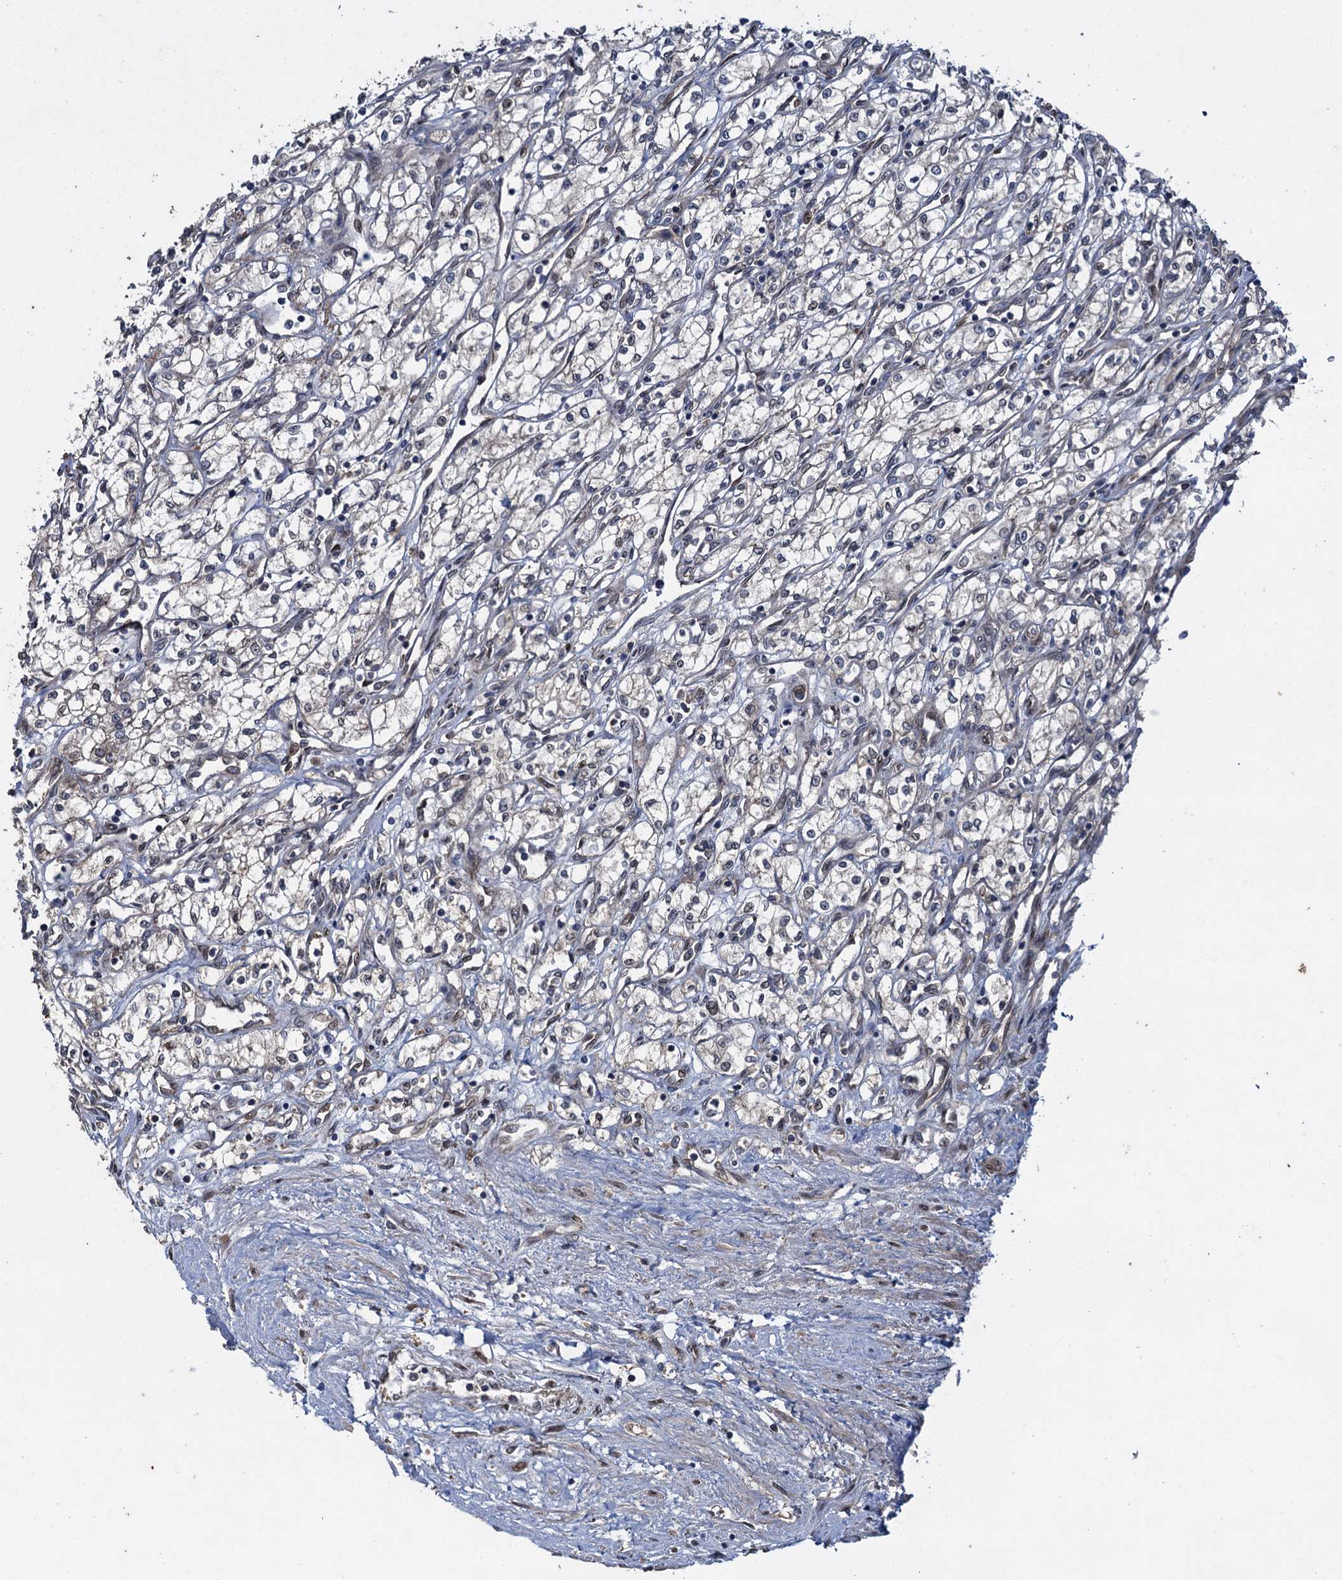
{"staining": {"intensity": "weak", "quantity": "<25%", "location": "nuclear"}, "tissue": "renal cancer", "cell_type": "Tumor cells", "image_type": "cancer", "snomed": [{"axis": "morphology", "description": "Adenocarcinoma, NOS"}, {"axis": "topography", "description": "Kidney"}], "caption": "The image displays no staining of tumor cells in adenocarcinoma (renal).", "gene": "RHOBTB1", "patient": {"sex": "male", "age": 59}}